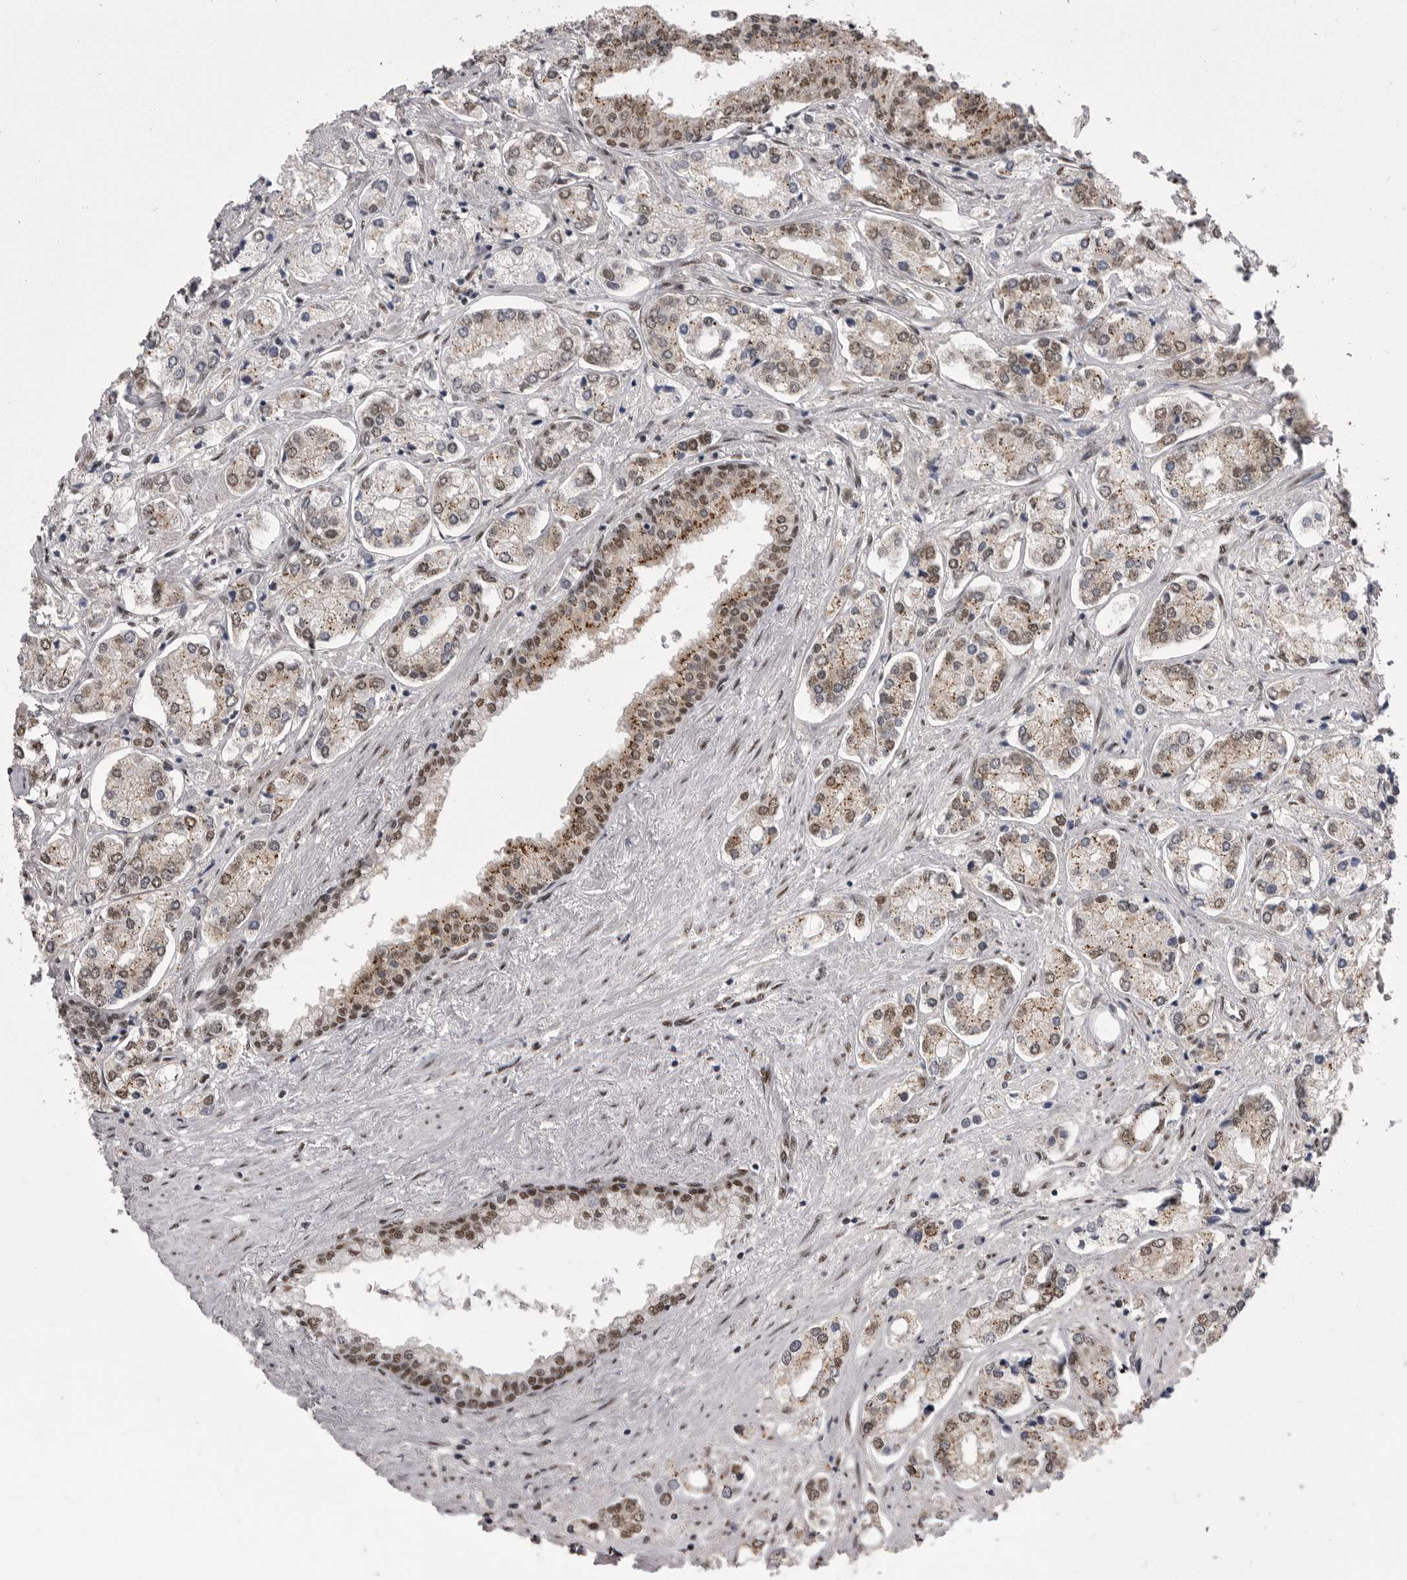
{"staining": {"intensity": "moderate", "quantity": "25%-75%", "location": "cytoplasmic/membranous,nuclear"}, "tissue": "prostate cancer", "cell_type": "Tumor cells", "image_type": "cancer", "snomed": [{"axis": "morphology", "description": "Adenocarcinoma, High grade"}, {"axis": "topography", "description": "Prostate"}], "caption": "Prostate cancer (adenocarcinoma (high-grade)) stained with a brown dye reveals moderate cytoplasmic/membranous and nuclear positive positivity in about 25%-75% of tumor cells.", "gene": "MEPCE", "patient": {"sex": "male", "age": 66}}